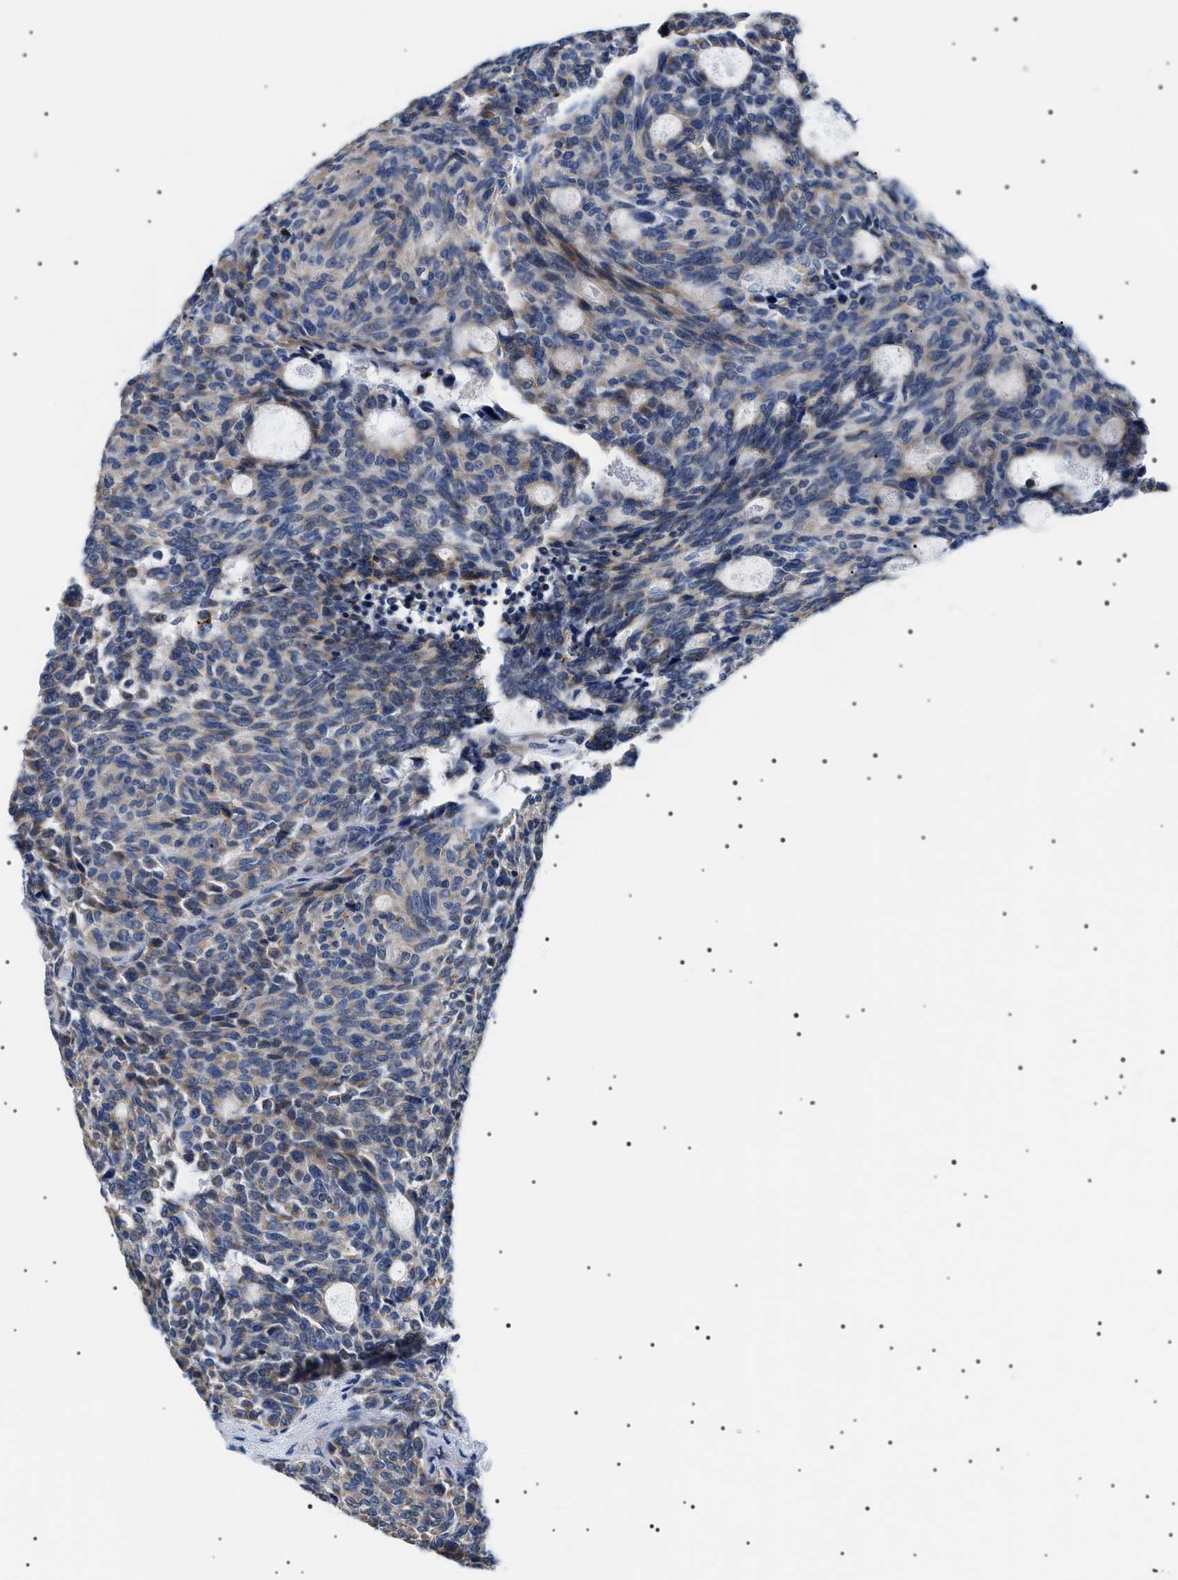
{"staining": {"intensity": "weak", "quantity": "<25%", "location": "cytoplasmic/membranous"}, "tissue": "carcinoid", "cell_type": "Tumor cells", "image_type": "cancer", "snomed": [{"axis": "morphology", "description": "Carcinoid, malignant, NOS"}, {"axis": "topography", "description": "Pancreas"}], "caption": "Immunohistochemistry (IHC) image of human malignant carcinoid stained for a protein (brown), which reveals no staining in tumor cells.", "gene": "TMEM222", "patient": {"sex": "female", "age": 54}}